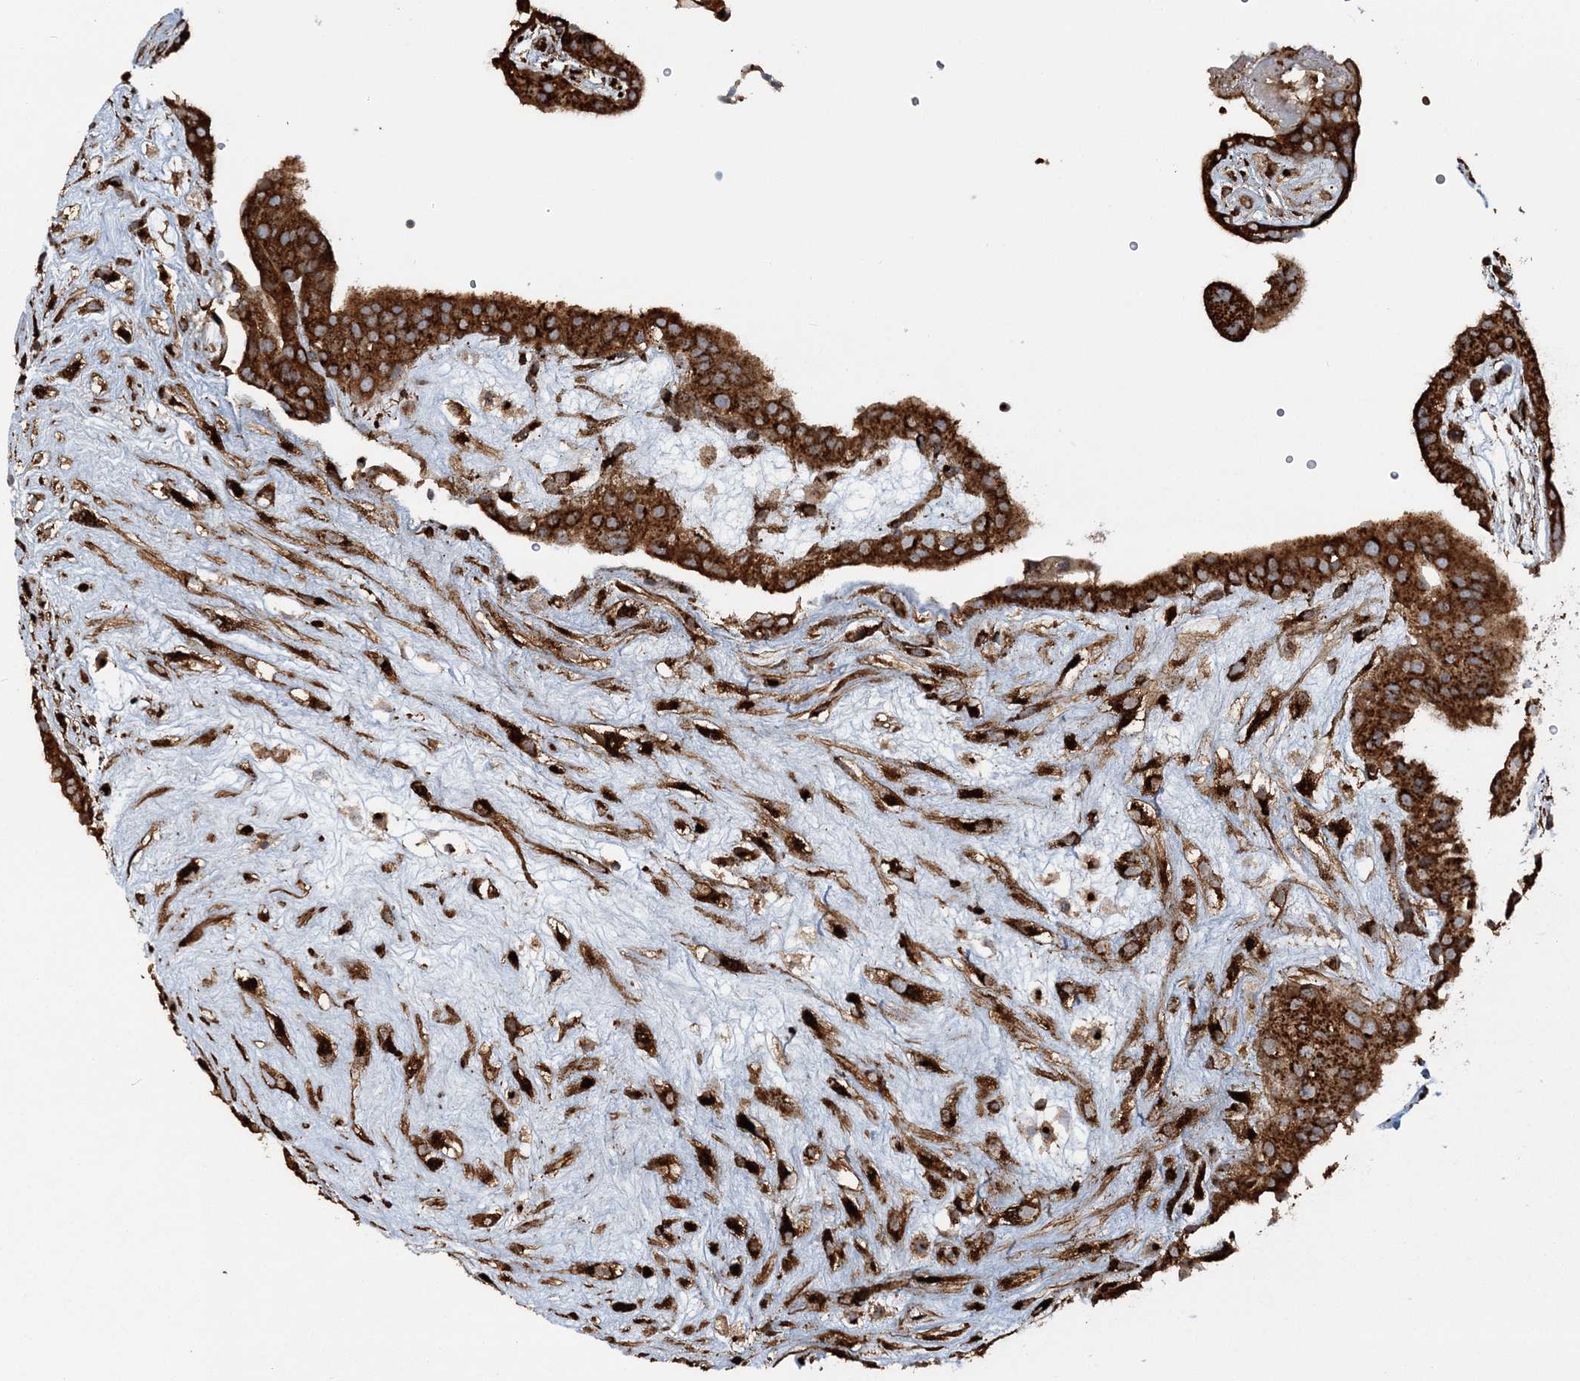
{"staining": {"intensity": "strong", "quantity": ">75%", "location": "cytoplasmic/membranous"}, "tissue": "placenta", "cell_type": "Trophoblastic cells", "image_type": "normal", "snomed": [{"axis": "morphology", "description": "Normal tissue, NOS"}, {"axis": "topography", "description": "Placenta"}], "caption": "IHC of benign placenta displays high levels of strong cytoplasmic/membranous expression in approximately >75% of trophoblastic cells.", "gene": "TRAF3IP2", "patient": {"sex": "female", "age": 18}}